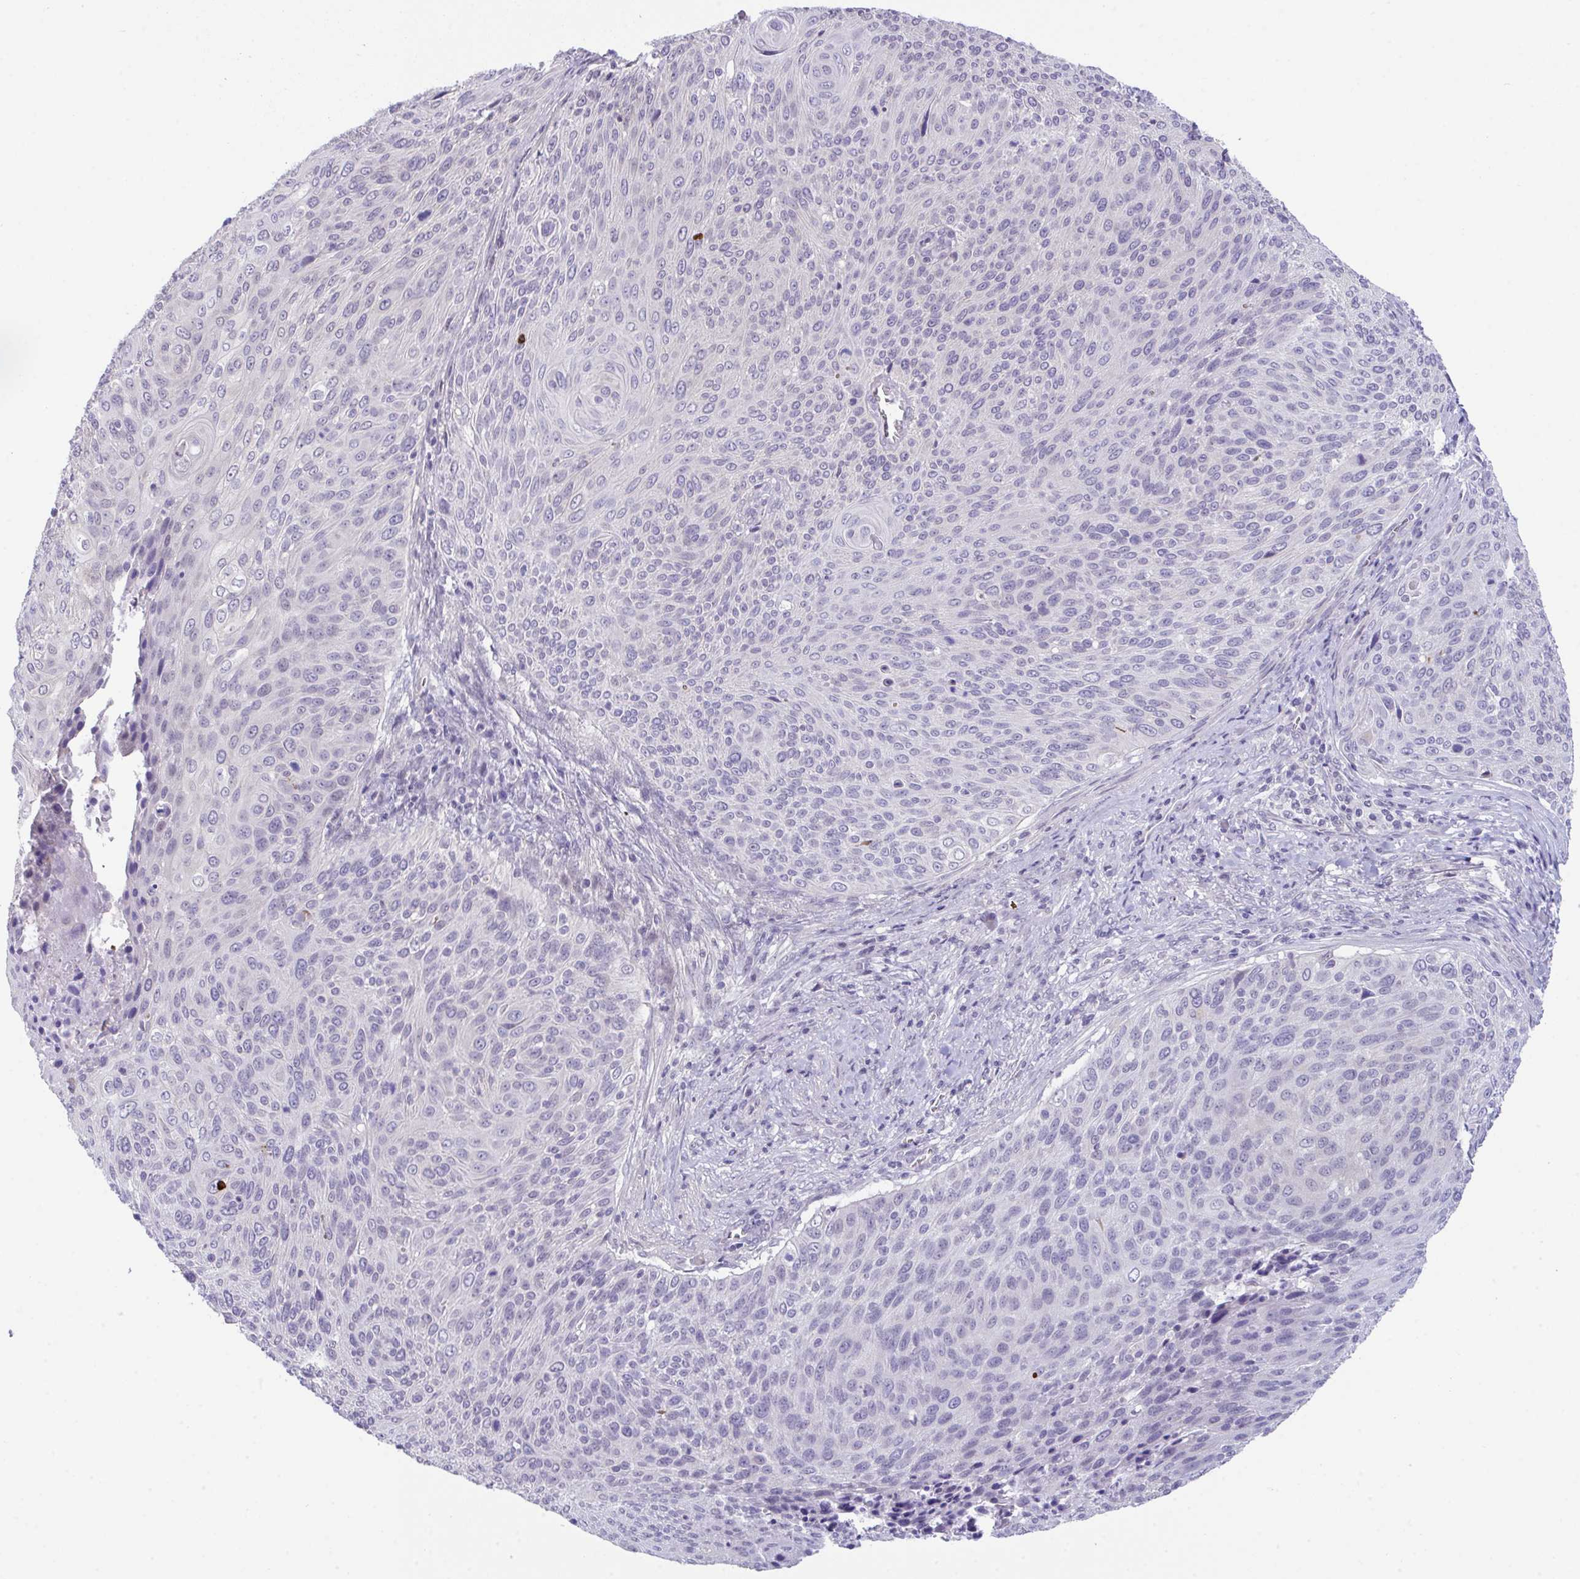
{"staining": {"intensity": "negative", "quantity": "none", "location": "none"}, "tissue": "cervical cancer", "cell_type": "Tumor cells", "image_type": "cancer", "snomed": [{"axis": "morphology", "description": "Squamous cell carcinoma, NOS"}, {"axis": "topography", "description": "Cervix"}], "caption": "This micrograph is of squamous cell carcinoma (cervical) stained with immunohistochemistry (IHC) to label a protein in brown with the nuclei are counter-stained blue. There is no expression in tumor cells.", "gene": "ATP6V0D2", "patient": {"sex": "female", "age": 31}}